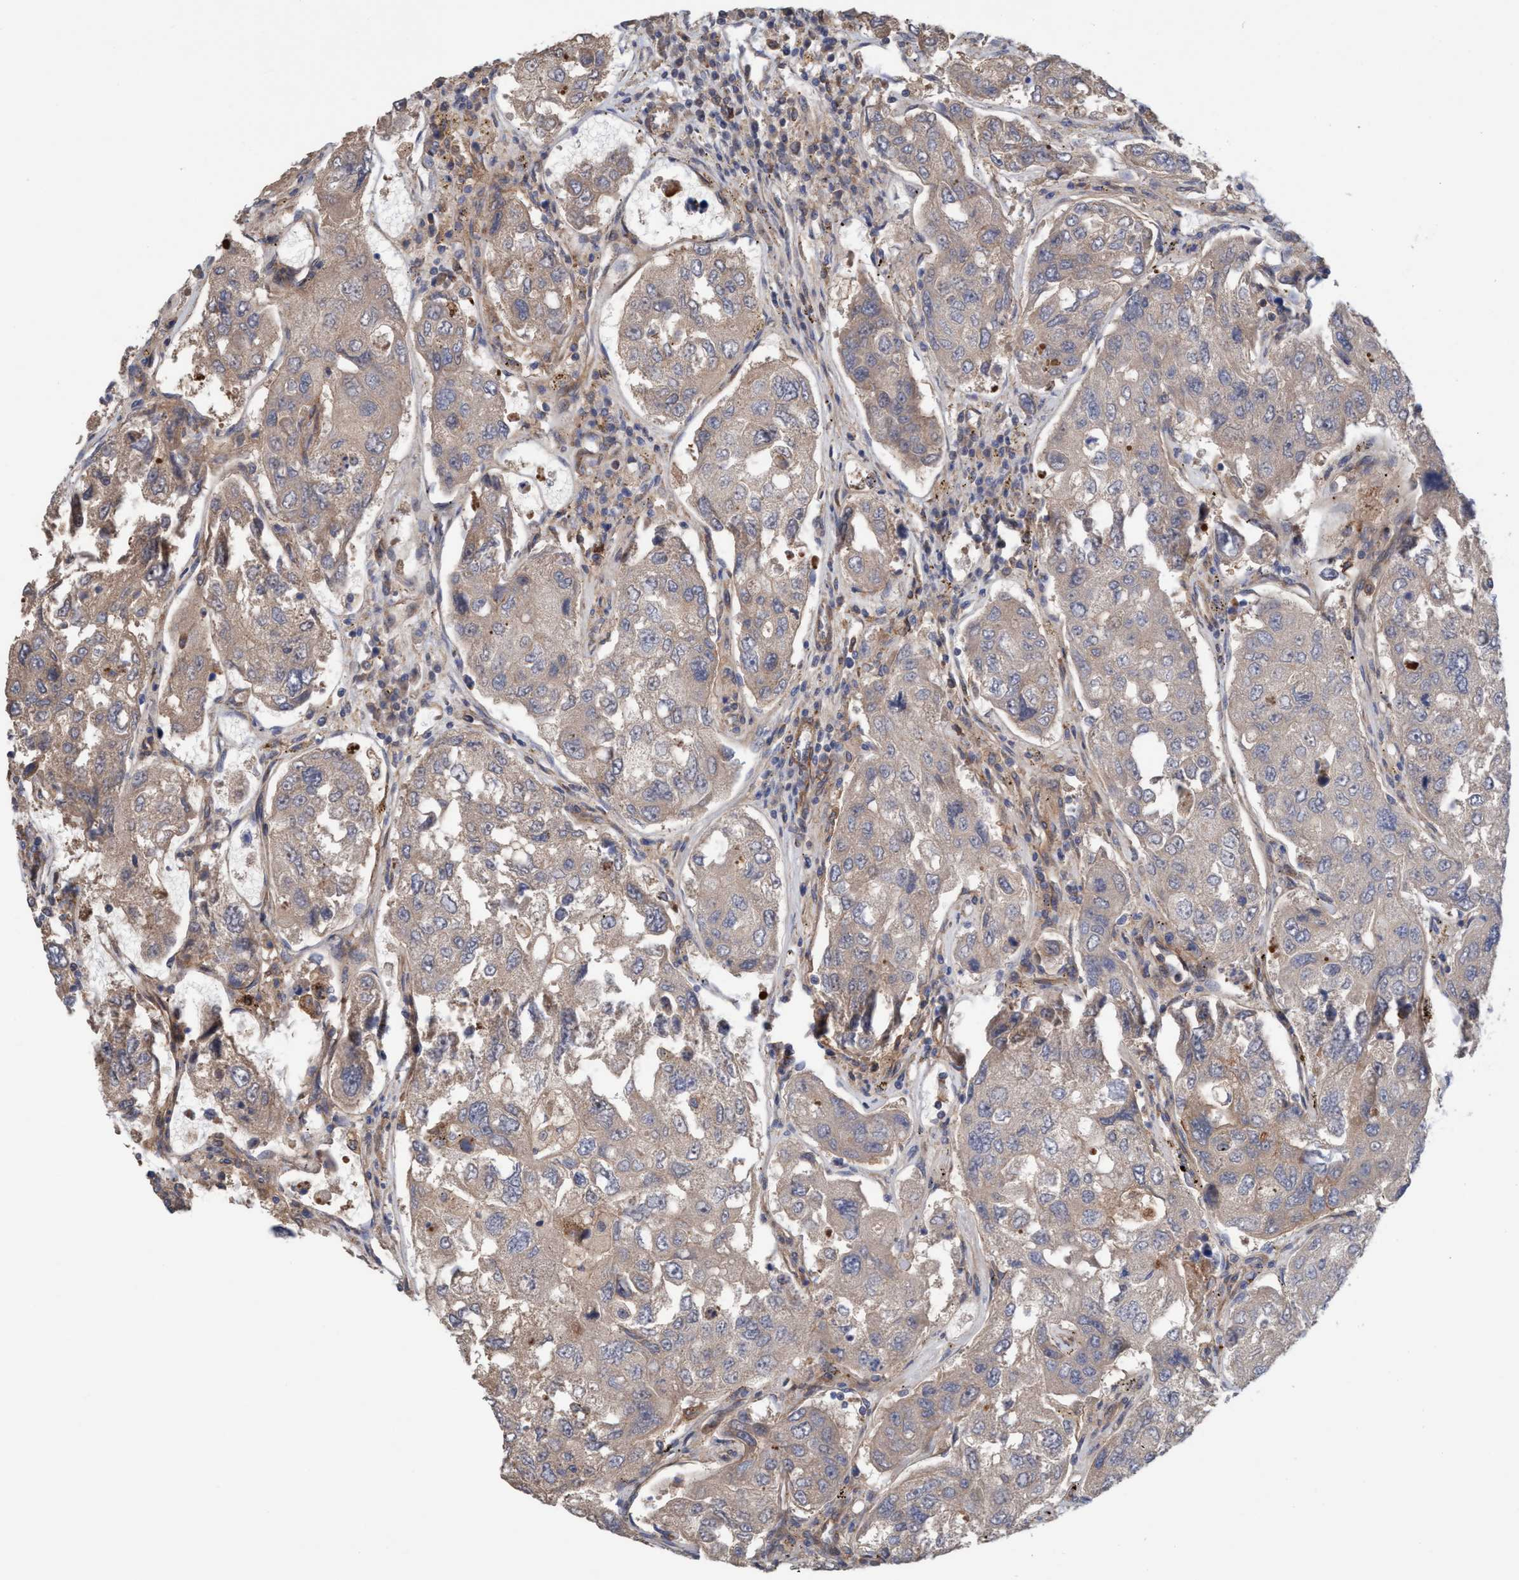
{"staining": {"intensity": "weak", "quantity": ">75%", "location": "cytoplasmic/membranous"}, "tissue": "urothelial cancer", "cell_type": "Tumor cells", "image_type": "cancer", "snomed": [{"axis": "morphology", "description": "Urothelial carcinoma, High grade"}, {"axis": "topography", "description": "Lymph node"}, {"axis": "topography", "description": "Urinary bladder"}], "caption": "IHC (DAB) staining of human high-grade urothelial carcinoma shows weak cytoplasmic/membranous protein staining in approximately >75% of tumor cells. (DAB (3,3'-diaminobenzidine) = brown stain, brightfield microscopy at high magnification).", "gene": "SPECC1", "patient": {"sex": "male", "age": 51}}